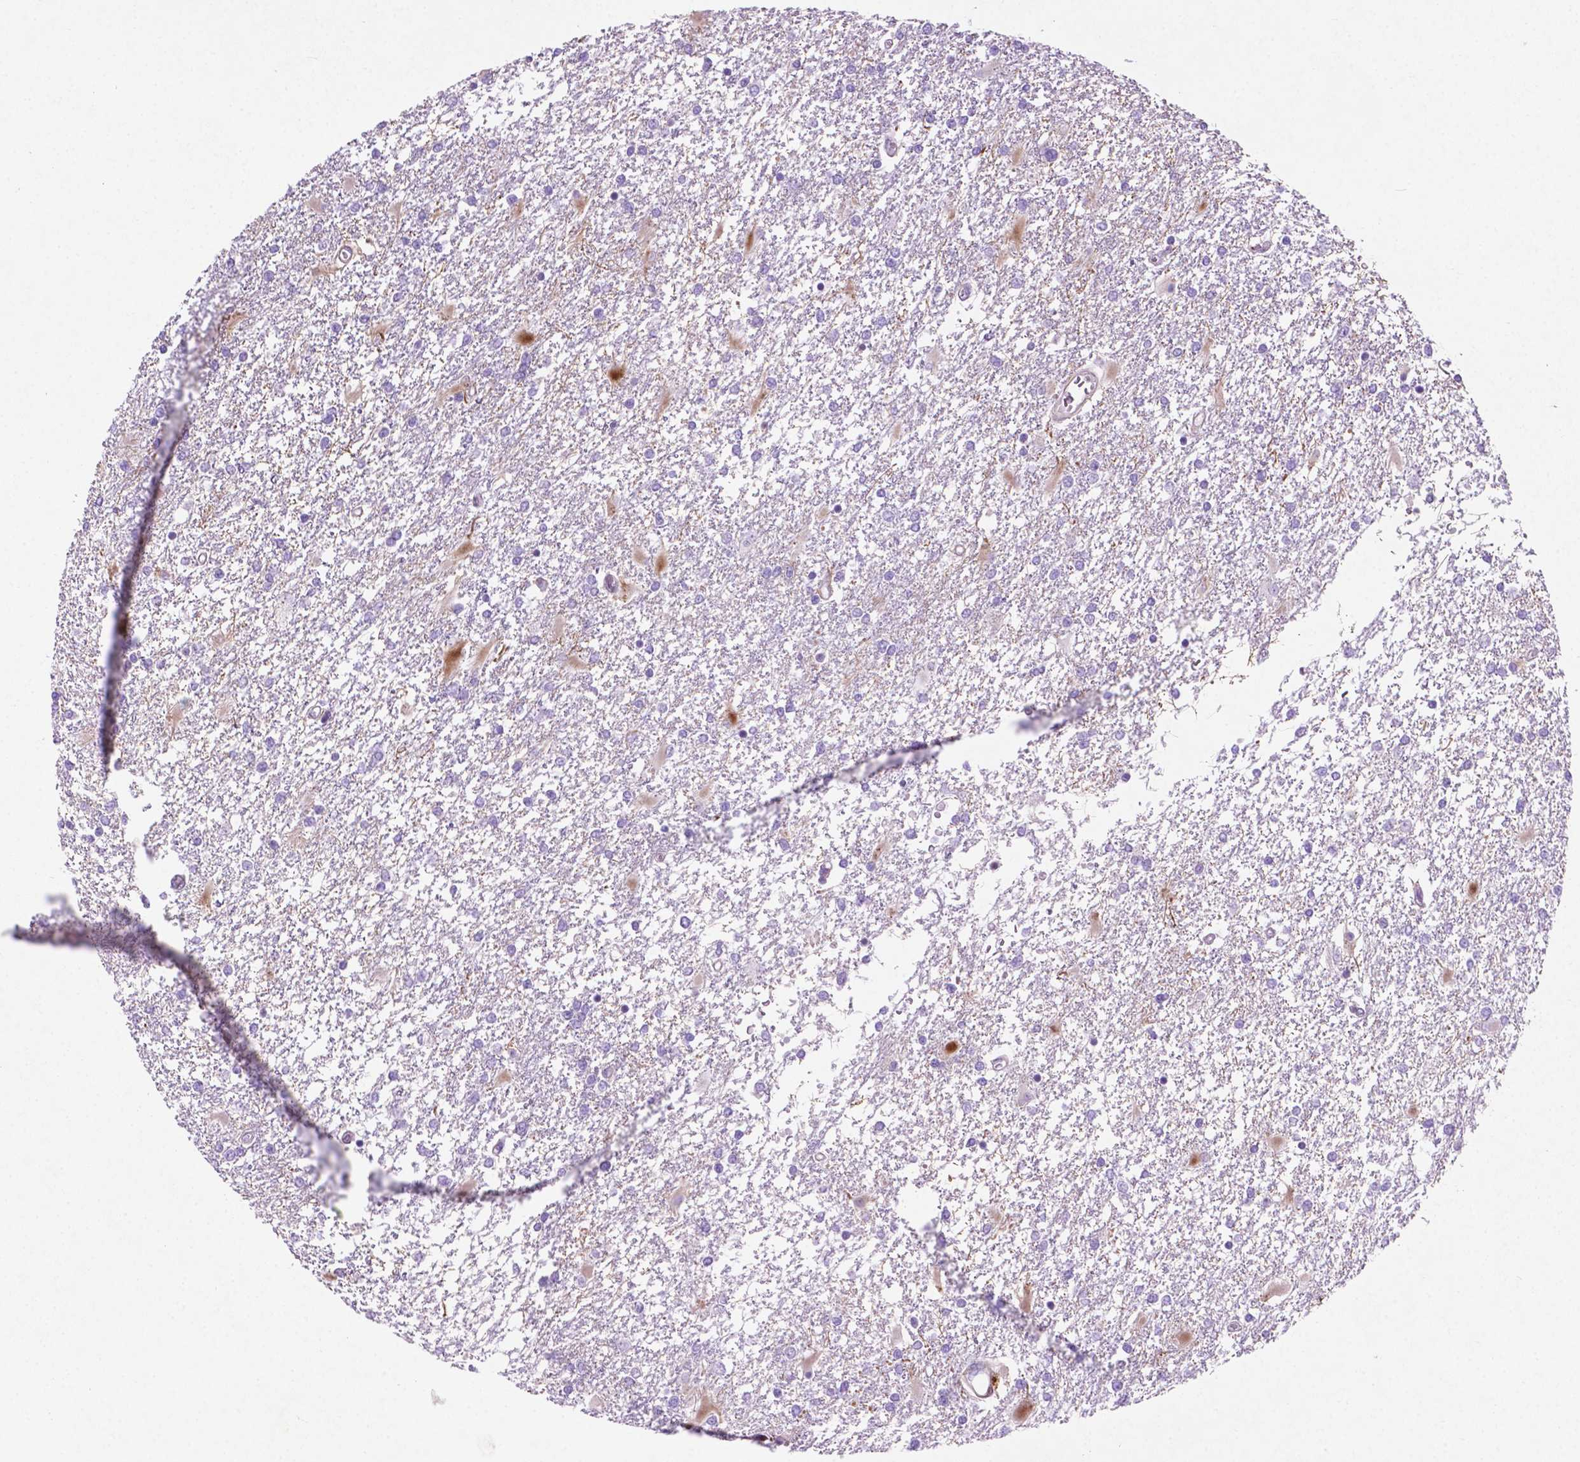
{"staining": {"intensity": "negative", "quantity": "none", "location": "none"}, "tissue": "glioma", "cell_type": "Tumor cells", "image_type": "cancer", "snomed": [{"axis": "morphology", "description": "Glioma, malignant, High grade"}, {"axis": "topography", "description": "Cerebral cortex"}], "caption": "Human malignant high-grade glioma stained for a protein using immunohistochemistry (IHC) displays no staining in tumor cells.", "gene": "ASPG", "patient": {"sex": "male", "age": 79}}